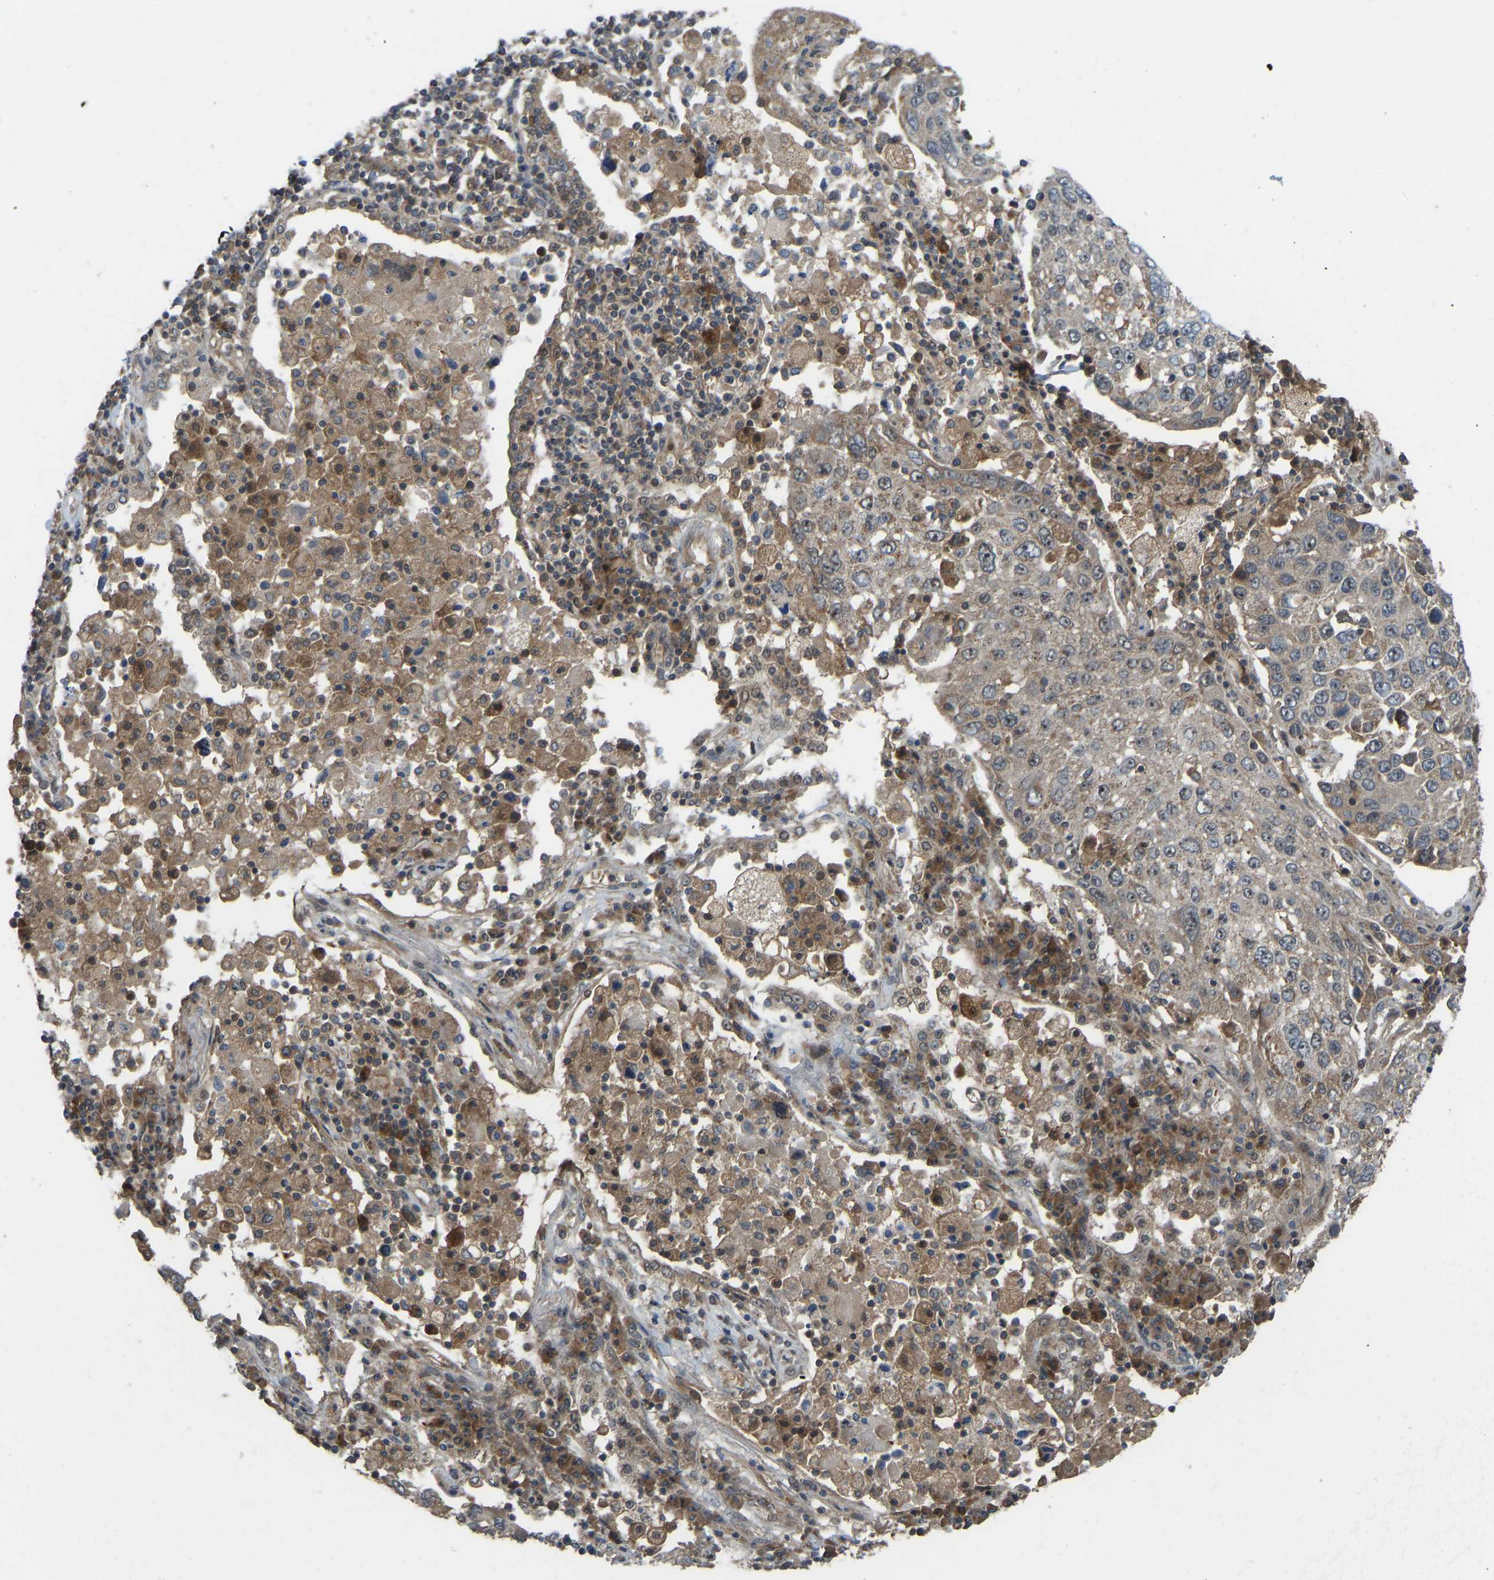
{"staining": {"intensity": "weak", "quantity": "<25%", "location": "cytoplasmic/membranous"}, "tissue": "lung cancer", "cell_type": "Tumor cells", "image_type": "cancer", "snomed": [{"axis": "morphology", "description": "Squamous cell carcinoma, NOS"}, {"axis": "topography", "description": "Lung"}], "caption": "Squamous cell carcinoma (lung) was stained to show a protein in brown. There is no significant staining in tumor cells.", "gene": "ZNF71", "patient": {"sex": "male", "age": 65}}